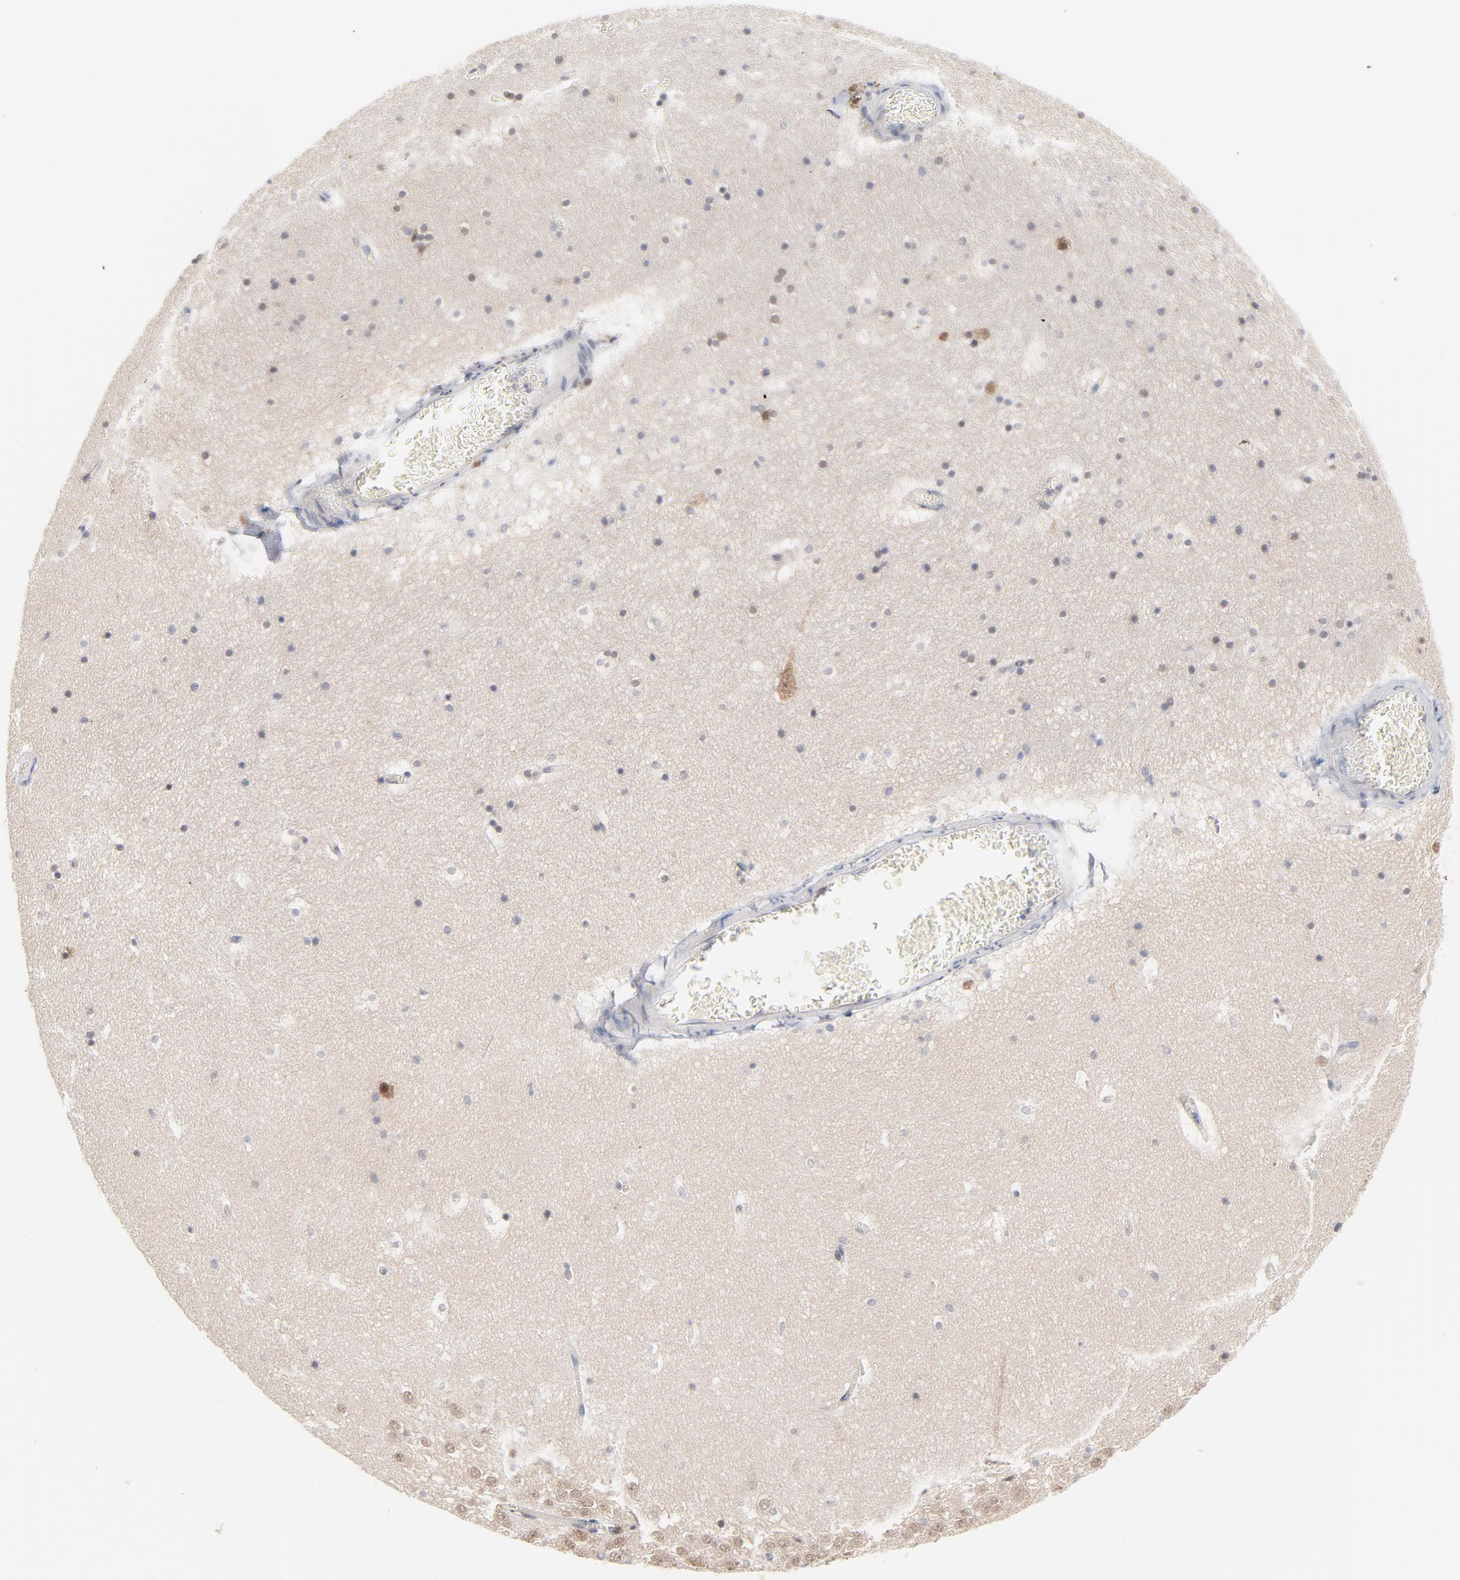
{"staining": {"intensity": "negative", "quantity": "none", "location": "none"}, "tissue": "hippocampus", "cell_type": "Glial cells", "image_type": "normal", "snomed": [{"axis": "morphology", "description": "Normal tissue, NOS"}, {"axis": "topography", "description": "Hippocampus"}], "caption": "Micrograph shows no significant protein expression in glial cells of benign hippocampus. The staining was performed using DAB to visualize the protein expression in brown, while the nuclei were stained in blue with hematoxylin (Magnification: 20x).", "gene": "UBL4A", "patient": {"sex": "male", "age": 45}}